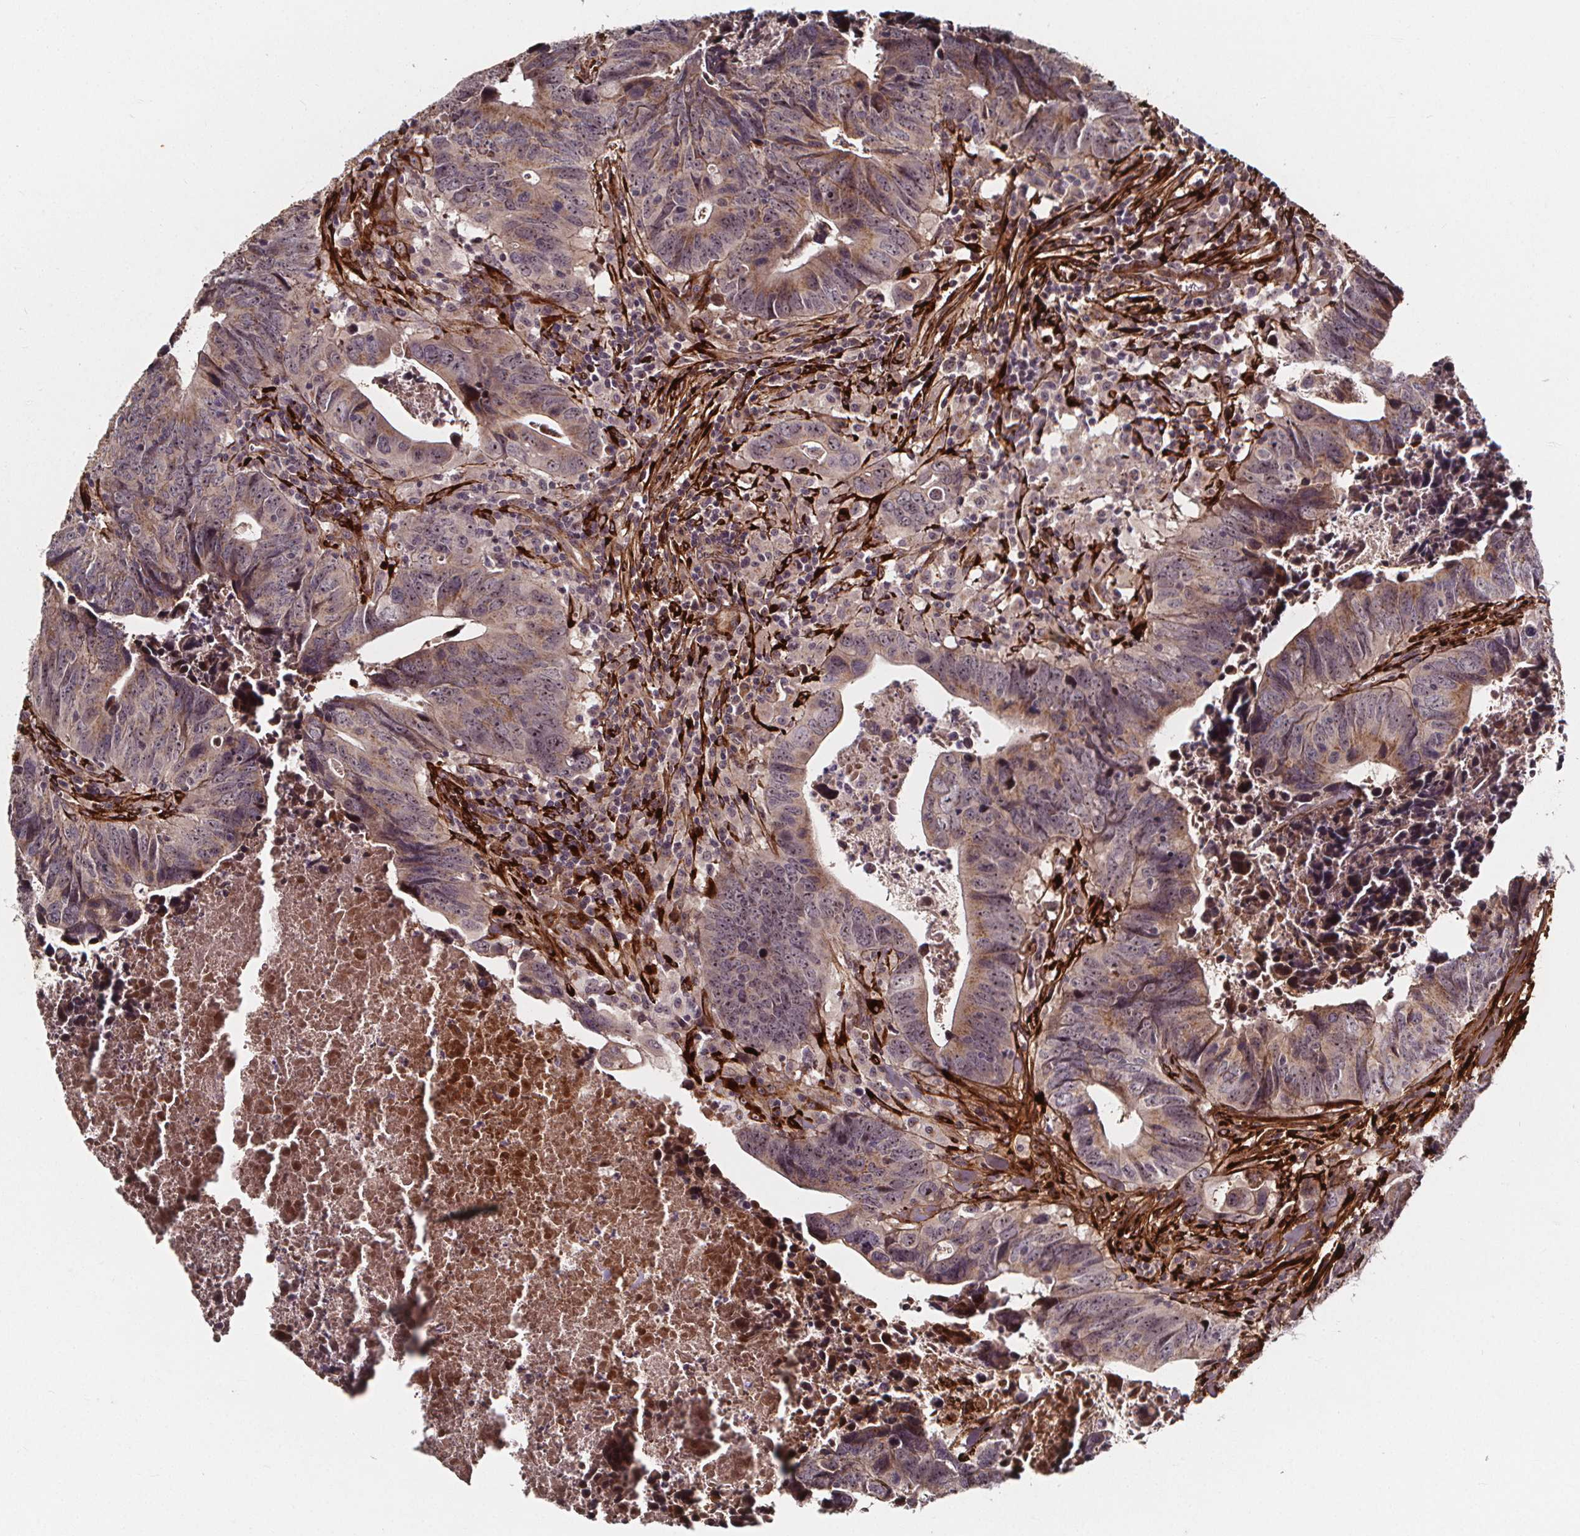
{"staining": {"intensity": "weak", "quantity": "<25%", "location": "cytoplasmic/membranous"}, "tissue": "colorectal cancer", "cell_type": "Tumor cells", "image_type": "cancer", "snomed": [{"axis": "morphology", "description": "Adenocarcinoma, NOS"}, {"axis": "topography", "description": "Colon"}], "caption": "This is a micrograph of IHC staining of adenocarcinoma (colorectal), which shows no positivity in tumor cells. (Immunohistochemistry, brightfield microscopy, high magnification).", "gene": "AEBP1", "patient": {"sex": "female", "age": 82}}